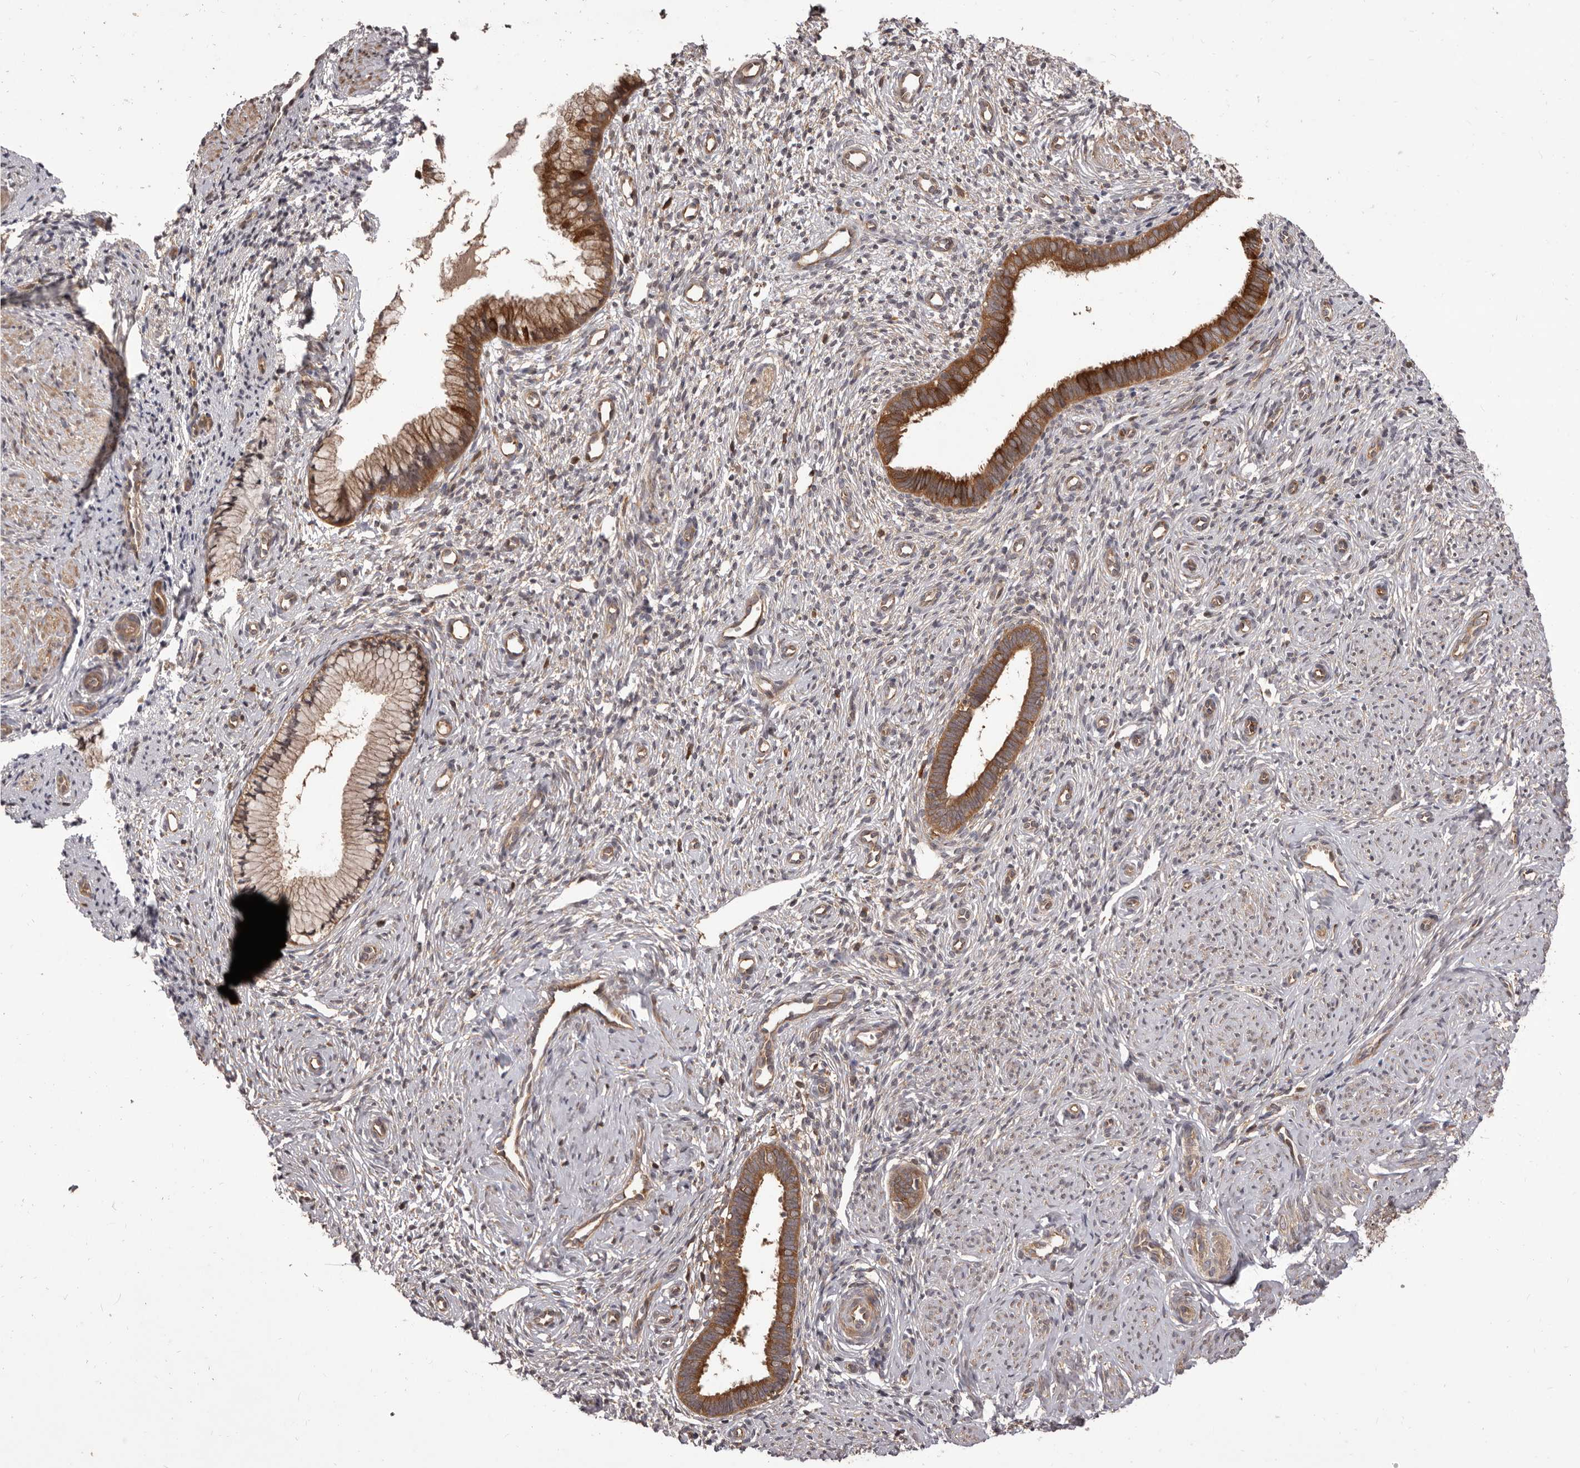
{"staining": {"intensity": "moderate", "quantity": ">75%", "location": "cytoplasmic/membranous"}, "tissue": "cervix", "cell_type": "Glandular cells", "image_type": "normal", "snomed": [{"axis": "morphology", "description": "Normal tissue, NOS"}, {"axis": "topography", "description": "Cervix"}], "caption": "Immunohistochemistry staining of unremarkable cervix, which demonstrates medium levels of moderate cytoplasmic/membranous expression in about >75% of glandular cells indicating moderate cytoplasmic/membranous protein expression. The staining was performed using DAB (brown) for protein detection and nuclei were counterstained in hematoxylin (blue).", "gene": "HBS1L", "patient": {"sex": "female", "age": 27}}